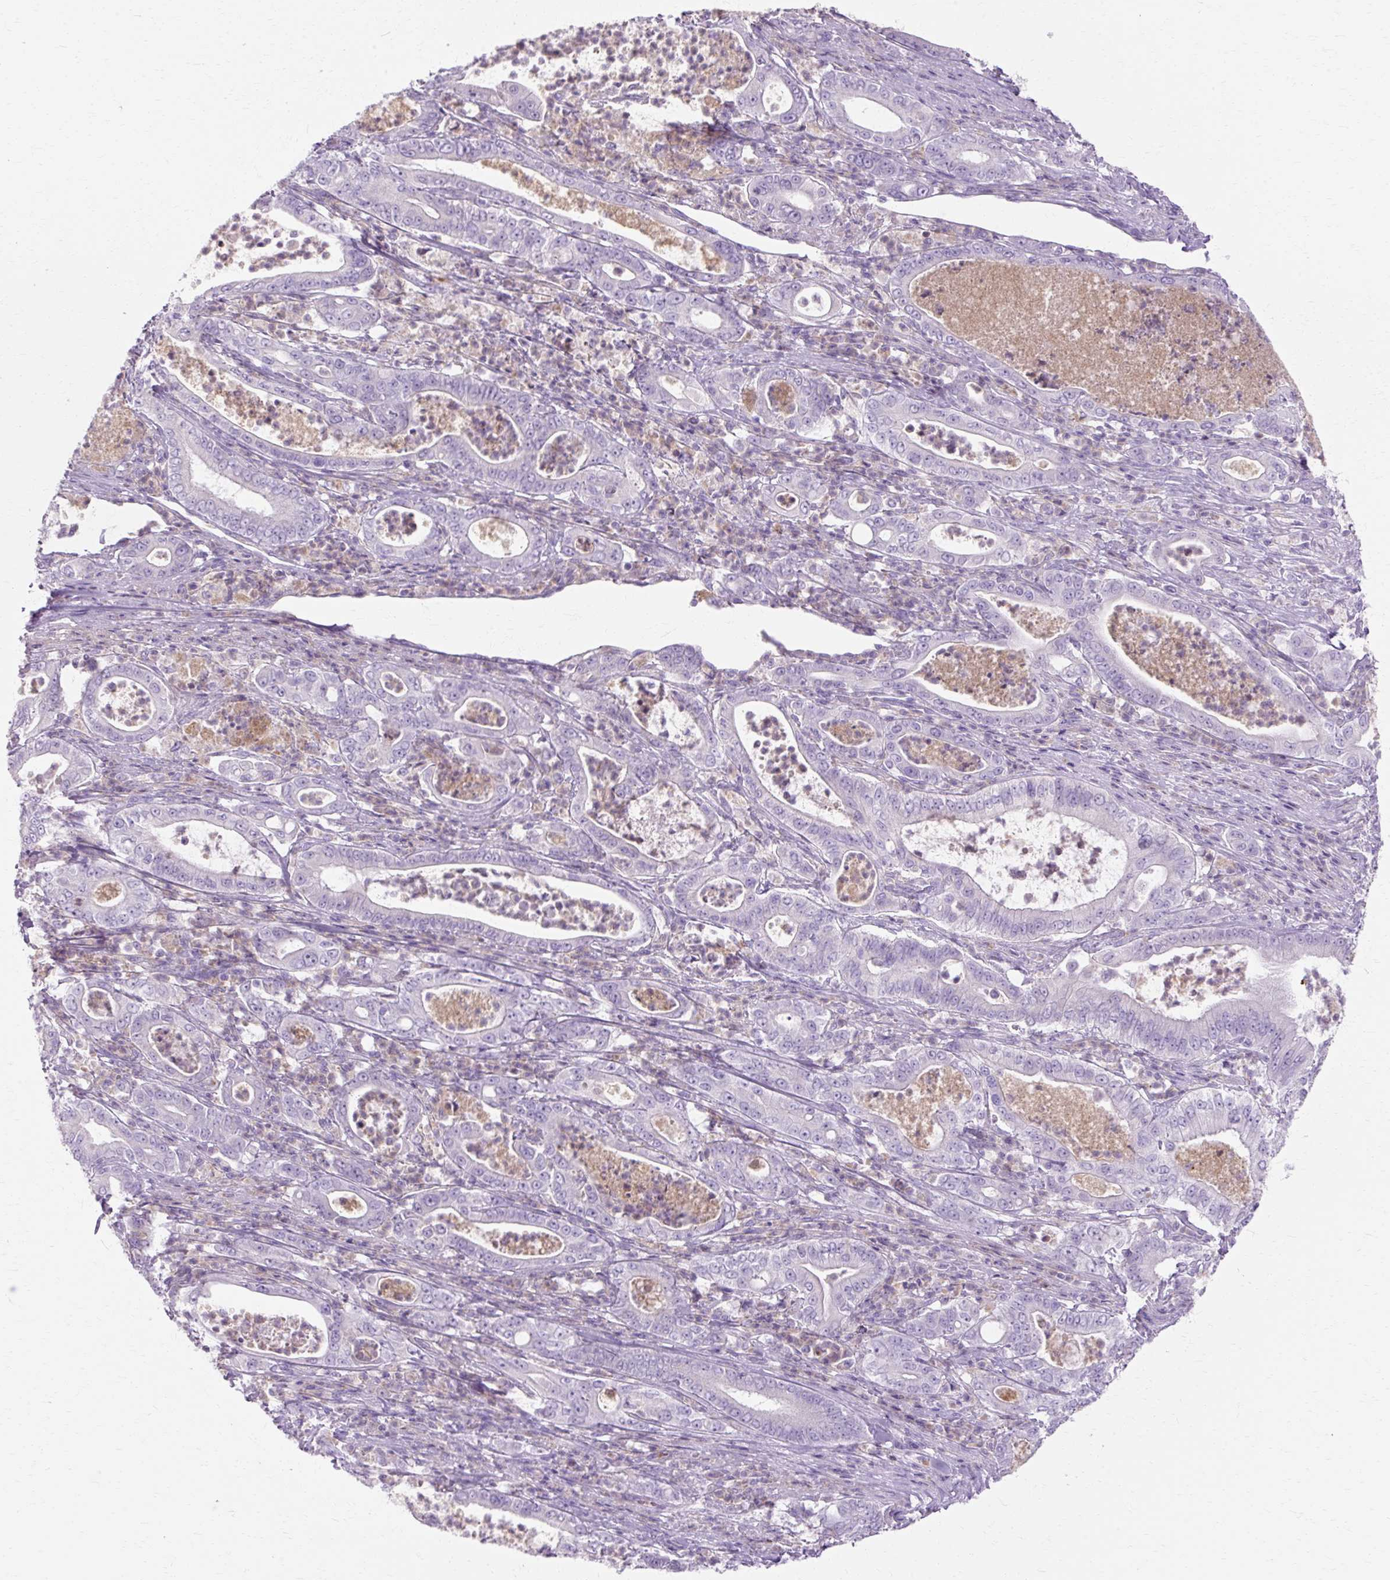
{"staining": {"intensity": "negative", "quantity": "none", "location": "none"}, "tissue": "pancreatic cancer", "cell_type": "Tumor cells", "image_type": "cancer", "snomed": [{"axis": "morphology", "description": "Adenocarcinoma, NOS"}, {"axis": "topography", "description": "Pancreas"}], "caption": "Immunohistochemical staining of pancreatic adenocarcinoma displays no significant staining in tumor cells.", "gene": "HSD11B1", "patient": {"sex": "male", "age": 71}}